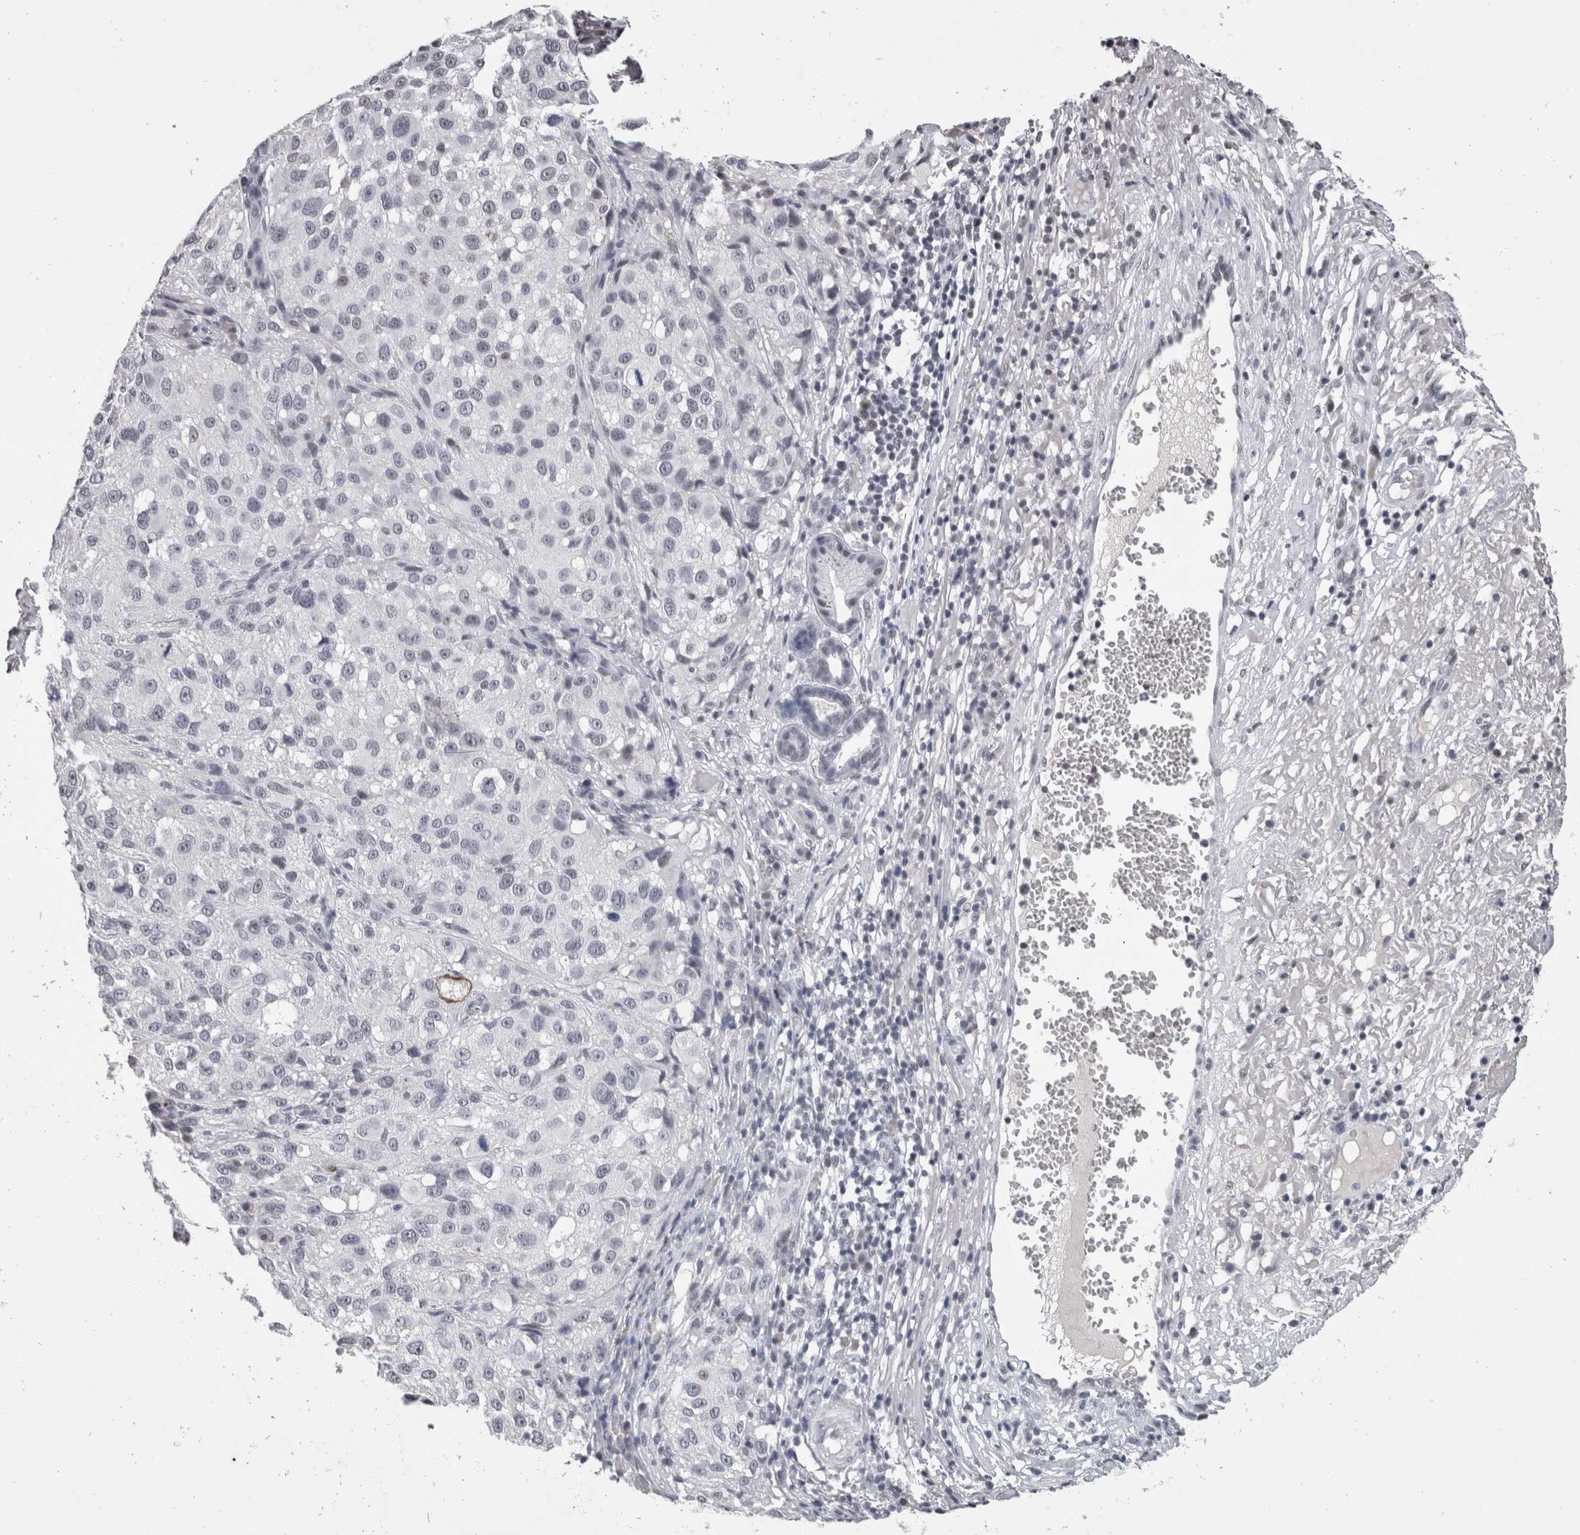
{"staining": {"intensity": "negative", "quantity": "none", "location": "none"}, "tissue": "melanoma", "cell_type": "Tumor cells", "image_type": "cancer", "snomed": [{"axis": "morphology", "description": "Necrosis, NOS"}, {"axis": "morphology", "description": "Malignant melanoma, NOS"}, {"axis": "topography", "description": "Skin"}], "caption": "Human malignant melanoma stained for a protein using immunohistochemistry (IHC) shows no positivity in tumor cells.", "gene": "DDX17", "patient": {"sex": "female", "age": 87}}